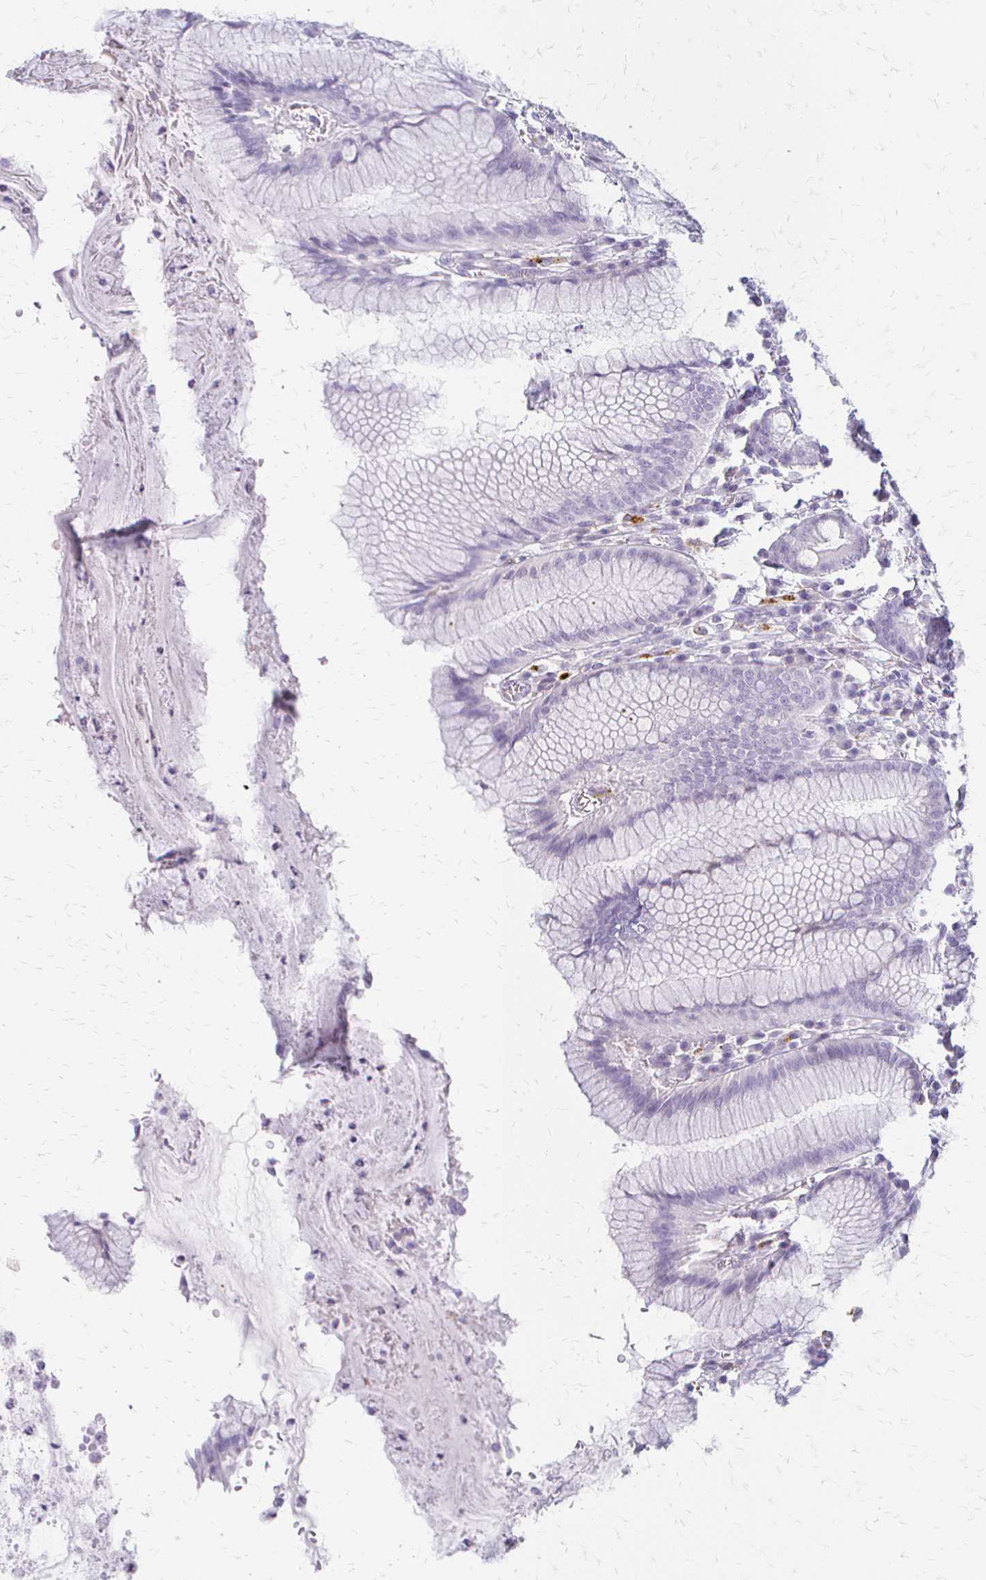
{"staining": {"intensity": "negative", "quantity": "none", "location": "none"}, "tissue": "stomach", "cell_type": "Glandular cells", "image_type": "normal", "snomed": [{"axis": "morphology", "description": "Normal tissue, NOS"}, {"axis": "topography", "description": "Stomach"}], "caption": "The photomicrograph exhibits no staining of glandular cells in unremarkable stomach.", "gene": "ACP5", "patient": {"sex": "male", "age": 55}}